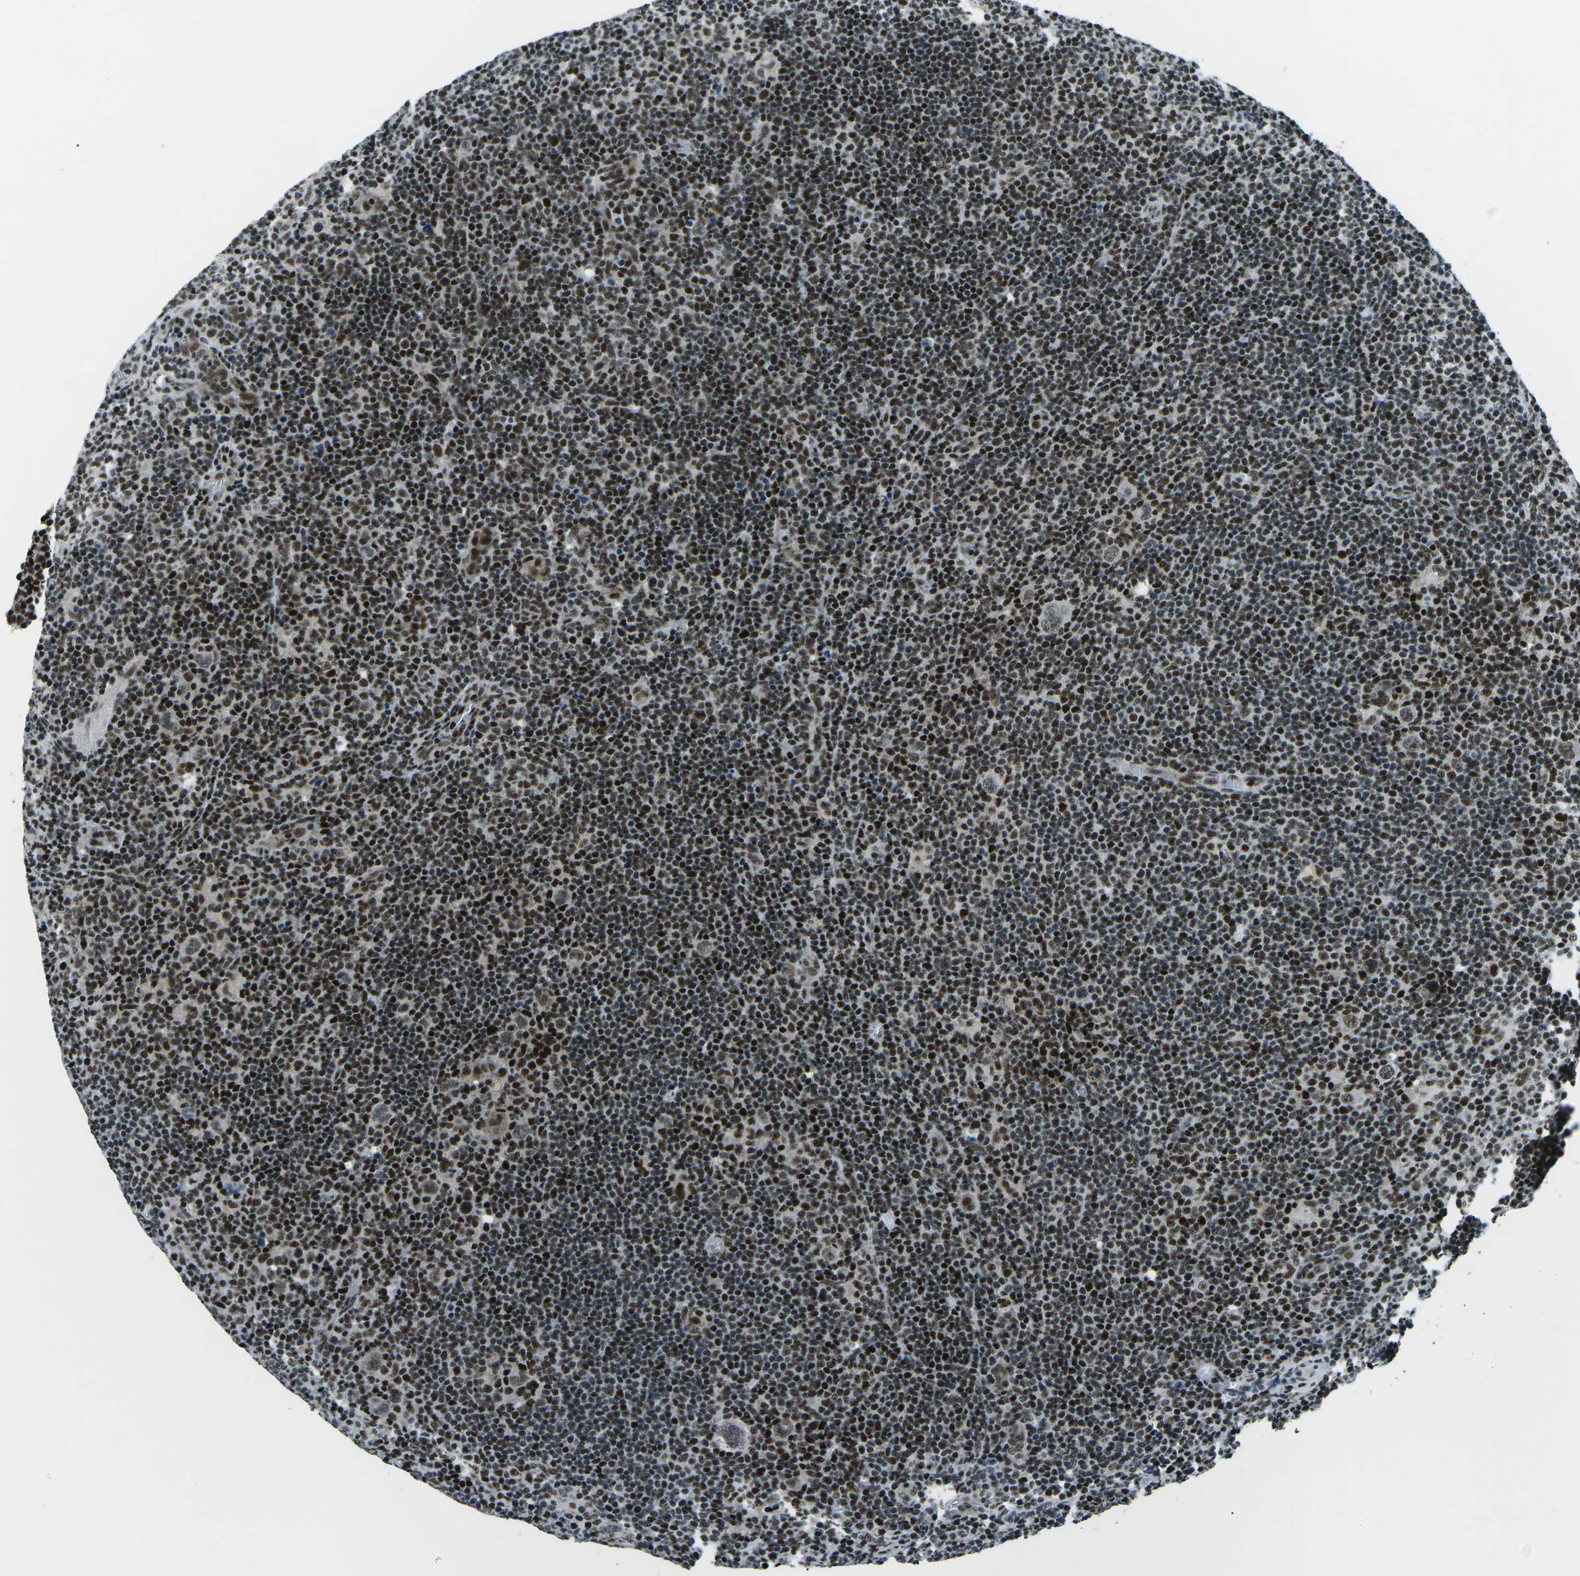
{"staining": {"intensity": "moderate", "quantity": ">75%", "location": "nuclear"}, "tissue": "lymphoma", "cell_type": "Tumor cells", "image_type": "cancer", "snomed": [{"axis": "morphology", "description": "Hodgkin's disease, NOS"}, {"axis": "topography", "description": "Lymph node"}], "caption": "IHC (DAB) staining of human Hodgkin's disease demonstrates moderate nuclear protein expression in about >75% of tumor cells. (DAB IHC with brightfield microscopy, high magnification).", "gene": "RBL2", "patient": {"sex": "female", "age": 57}}